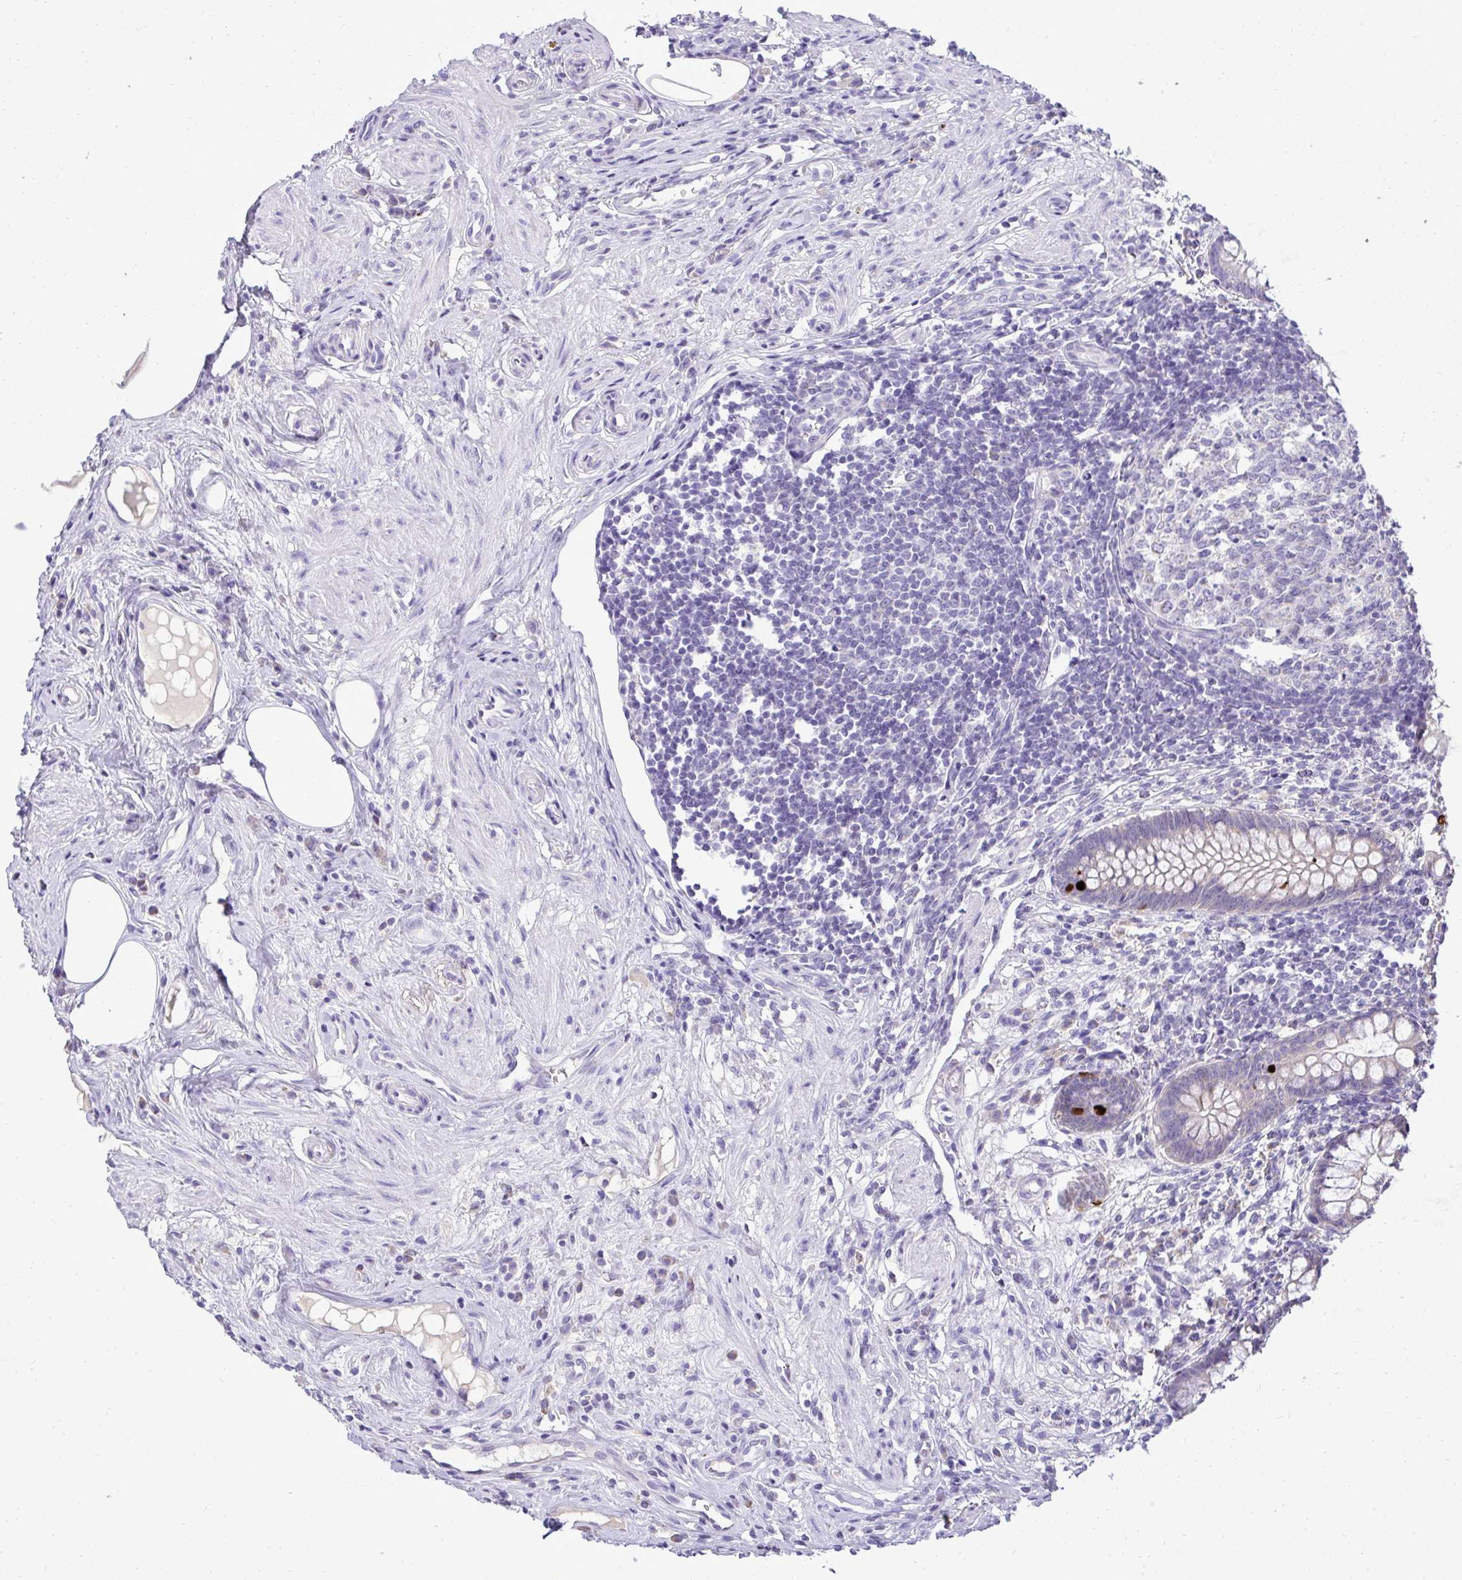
{"staining": {"intensity": "strong", "quantity": "<25%", "location": "cytoplasmic/membranous"}, "tissue": "appendix", "cell_type": "Glandular cells", "image_type": "normal", "snomed": [{"axis": "morphology", "description": "Normal tissue, NOS"}, {"axis": "topography", "description": "Appendix"}], "caption": "A histopathology image of appendix stained for a protein demonstrates strong cytoplasmic/membranous brown staining in glandular cells. Nuclei are stained in blue.", "gene": "ST8SIA2", "patient": {"sex": "female", "age": 56}}